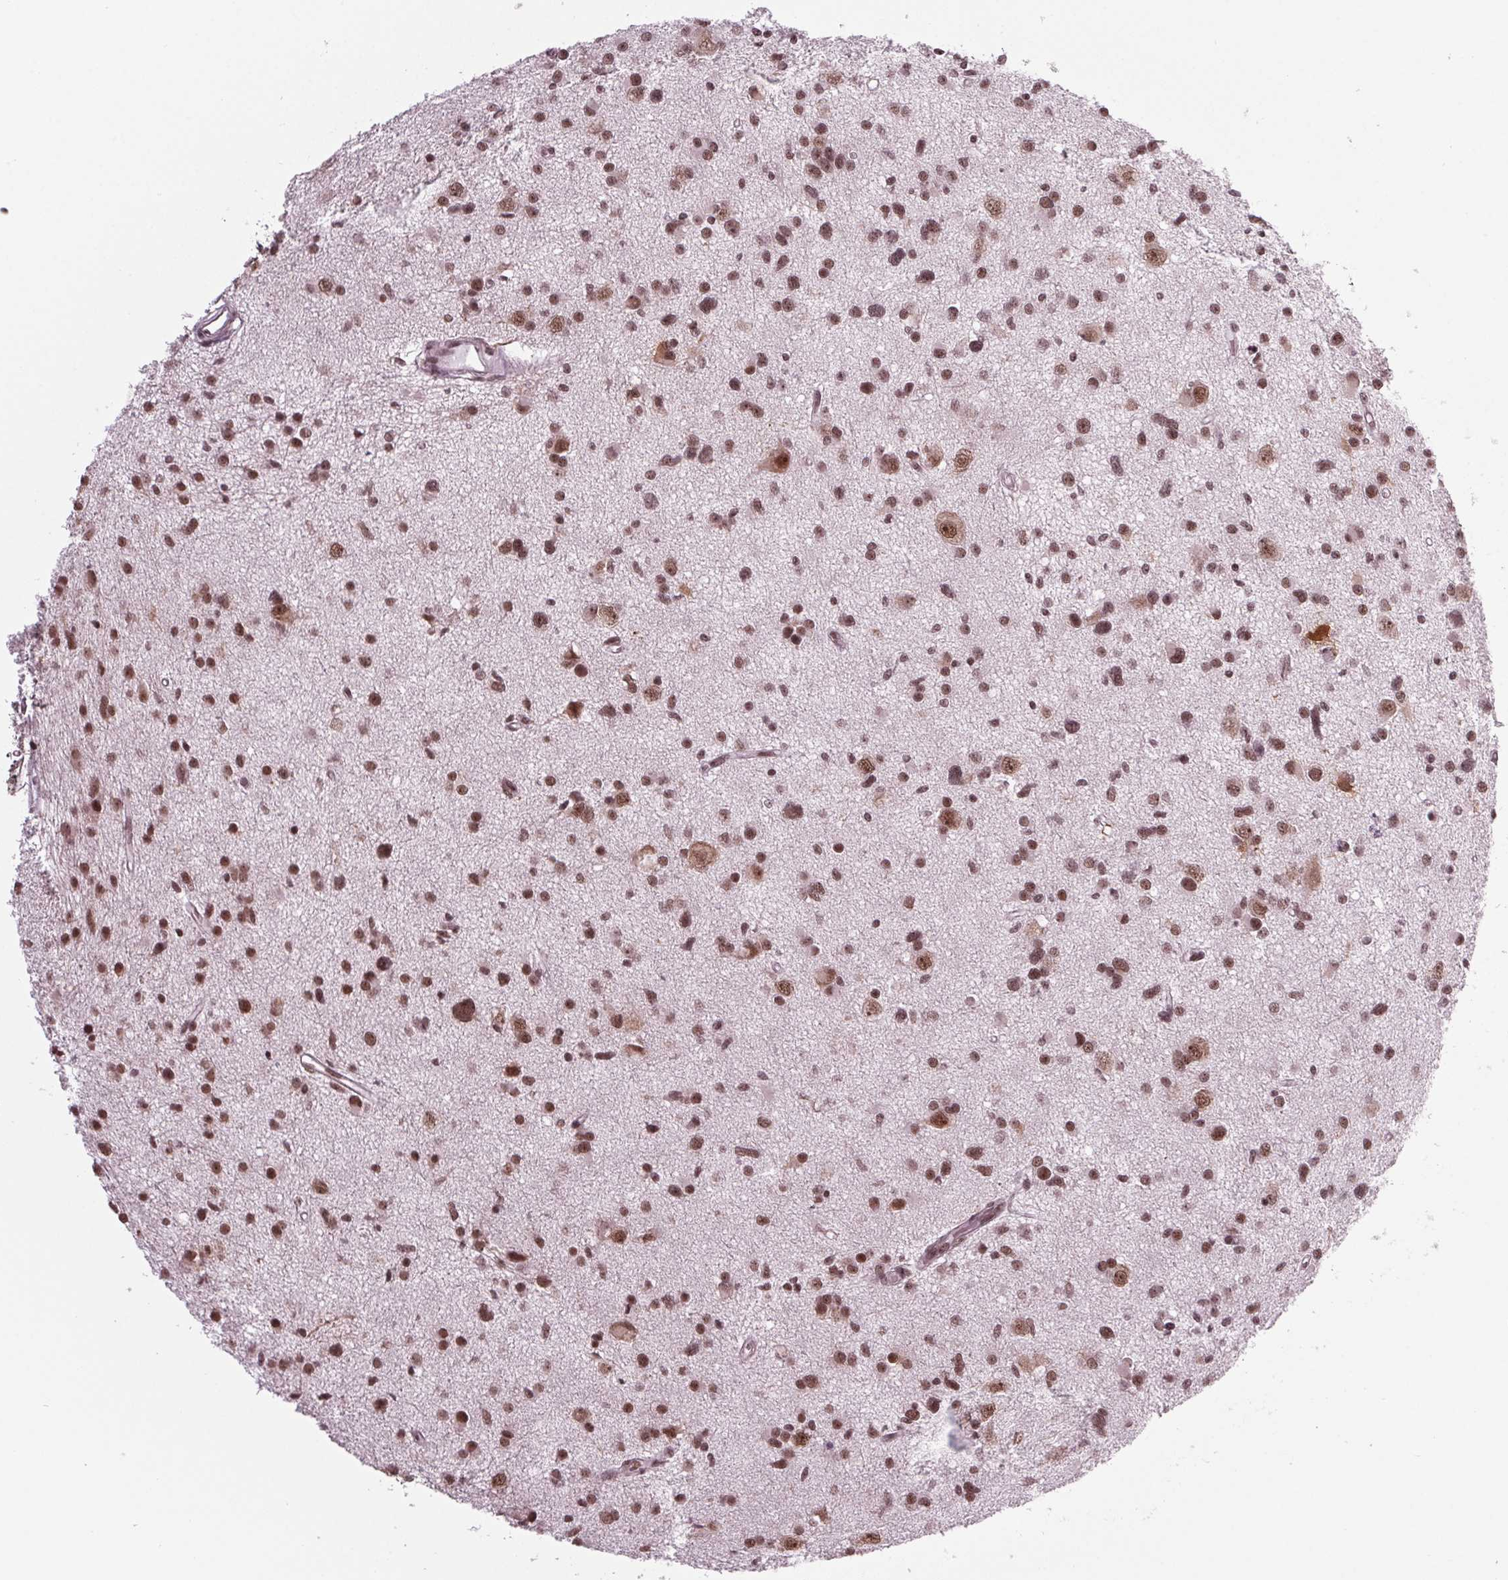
{"staining": {"intensity": "strong", "quantity": ">75%", "location": "nuclear"}, "tissue": "glioma", "cell_type": "Tumor cells", "image_type": "cancer", "snomed": [{"axis": "morphology", "description": "Glioma, malignant, High grade"}, {"axis": "topography", "description": "Brain"}], "caption": "A brown stain highlights strong nuclear positivity of a protein in human glioma tumor cells. (DAB IHC with brightfield microscopy, high magnification).", "gene": "DDX41", "patient": {"sex": "male", "age": 54}}